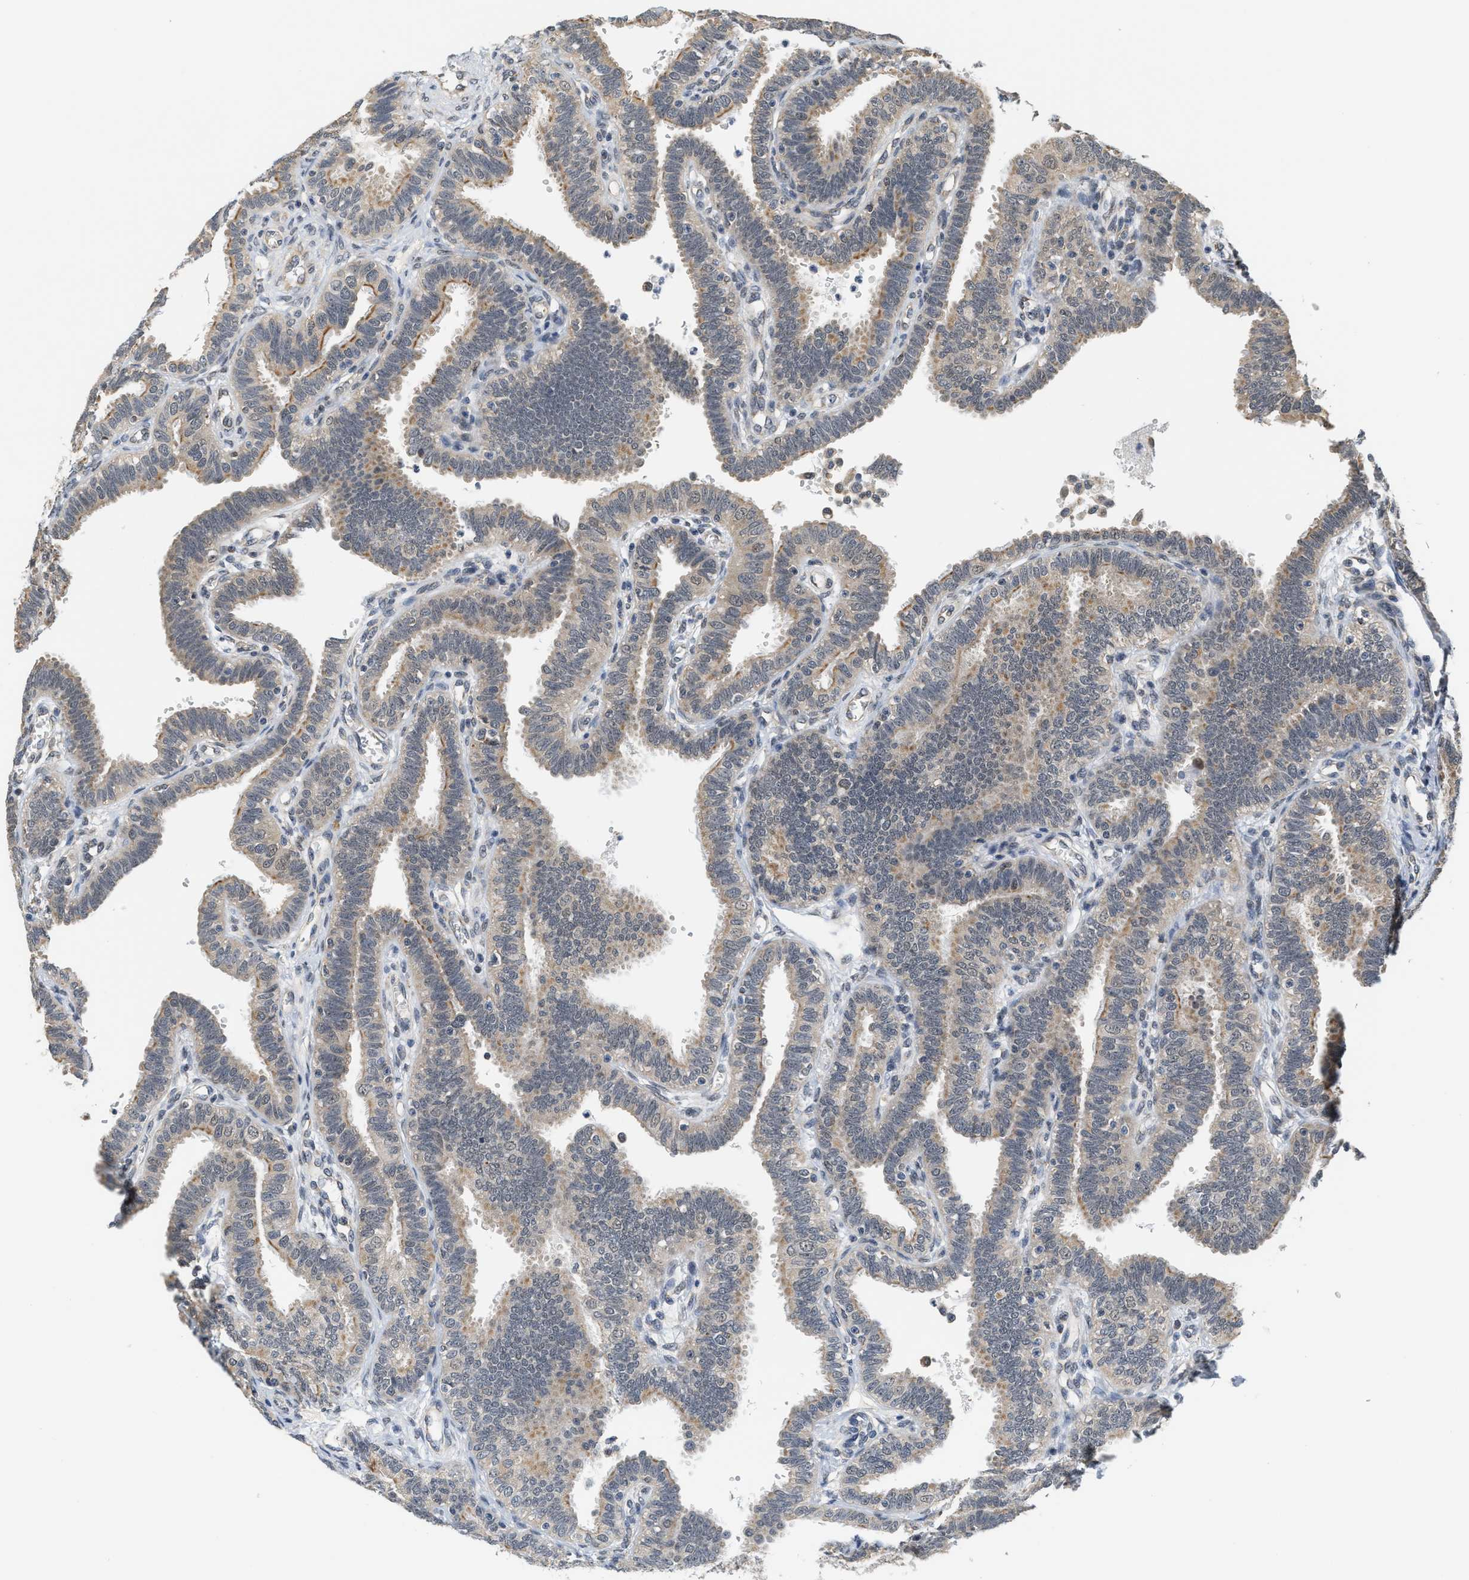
{"staining": {"intensity": "weak", "quantity": ">75%", "location": "cytoplasmic/membranous"}, "tissue": "fallopian tube", "cell_type": "Glandular cells", "image_type": "normal", "snomed": [{"axis": "morphology", "description": "Normal tissue, NOS"}, {"axis": "topography", "description": "Fallopian tube"}, {"axis": "topography", "description": "Placenta"}], "caption": "About >75% of glandular cells in benign human fallopian tube reveal weak cytoplasmic/membranous protein expression as visualized by brown immunohistochemical staining.", "gene": "GIGYF1", "patient": {"sex": "female", "age": 34}}